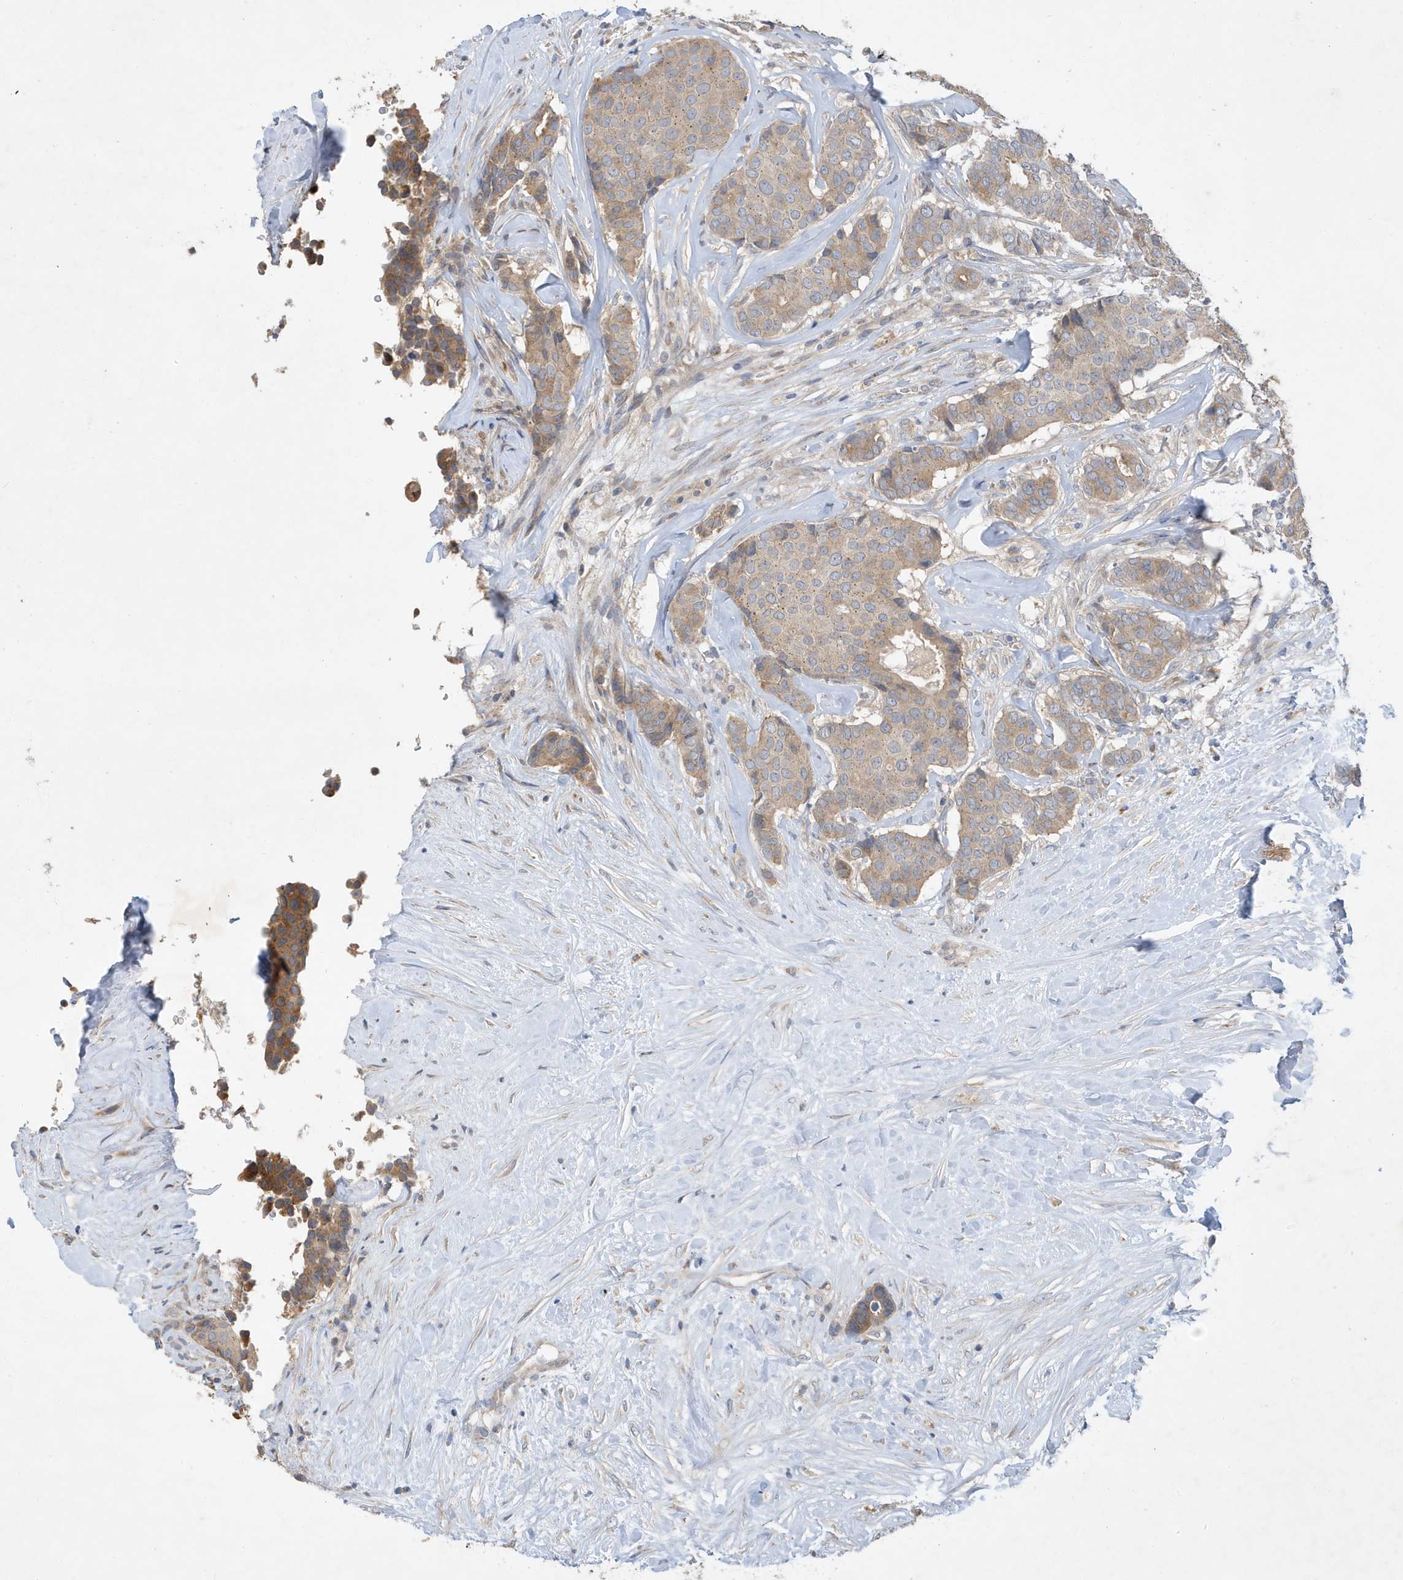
{"staining": {"intensity": "weak", "quantity": "25%-75%", "location": "cytoplasmic/membranous"}, "tissue": "breast cancer", "cell_type": "Tumor cells", "image_type": "cancer", "snomed": [{"axis": "morphology", "description": "Duct carcinoma"}, {"axis": "topography", "description": "Breast"}], "caption": "This is a histology image of IHC staining of breast intraductal carcinoma, which shows weak staining in the cytoplasmic/membranous of tumor cells.", "gene": "LAPTM4A", "patient": {"sex": "female", "age": 75}}